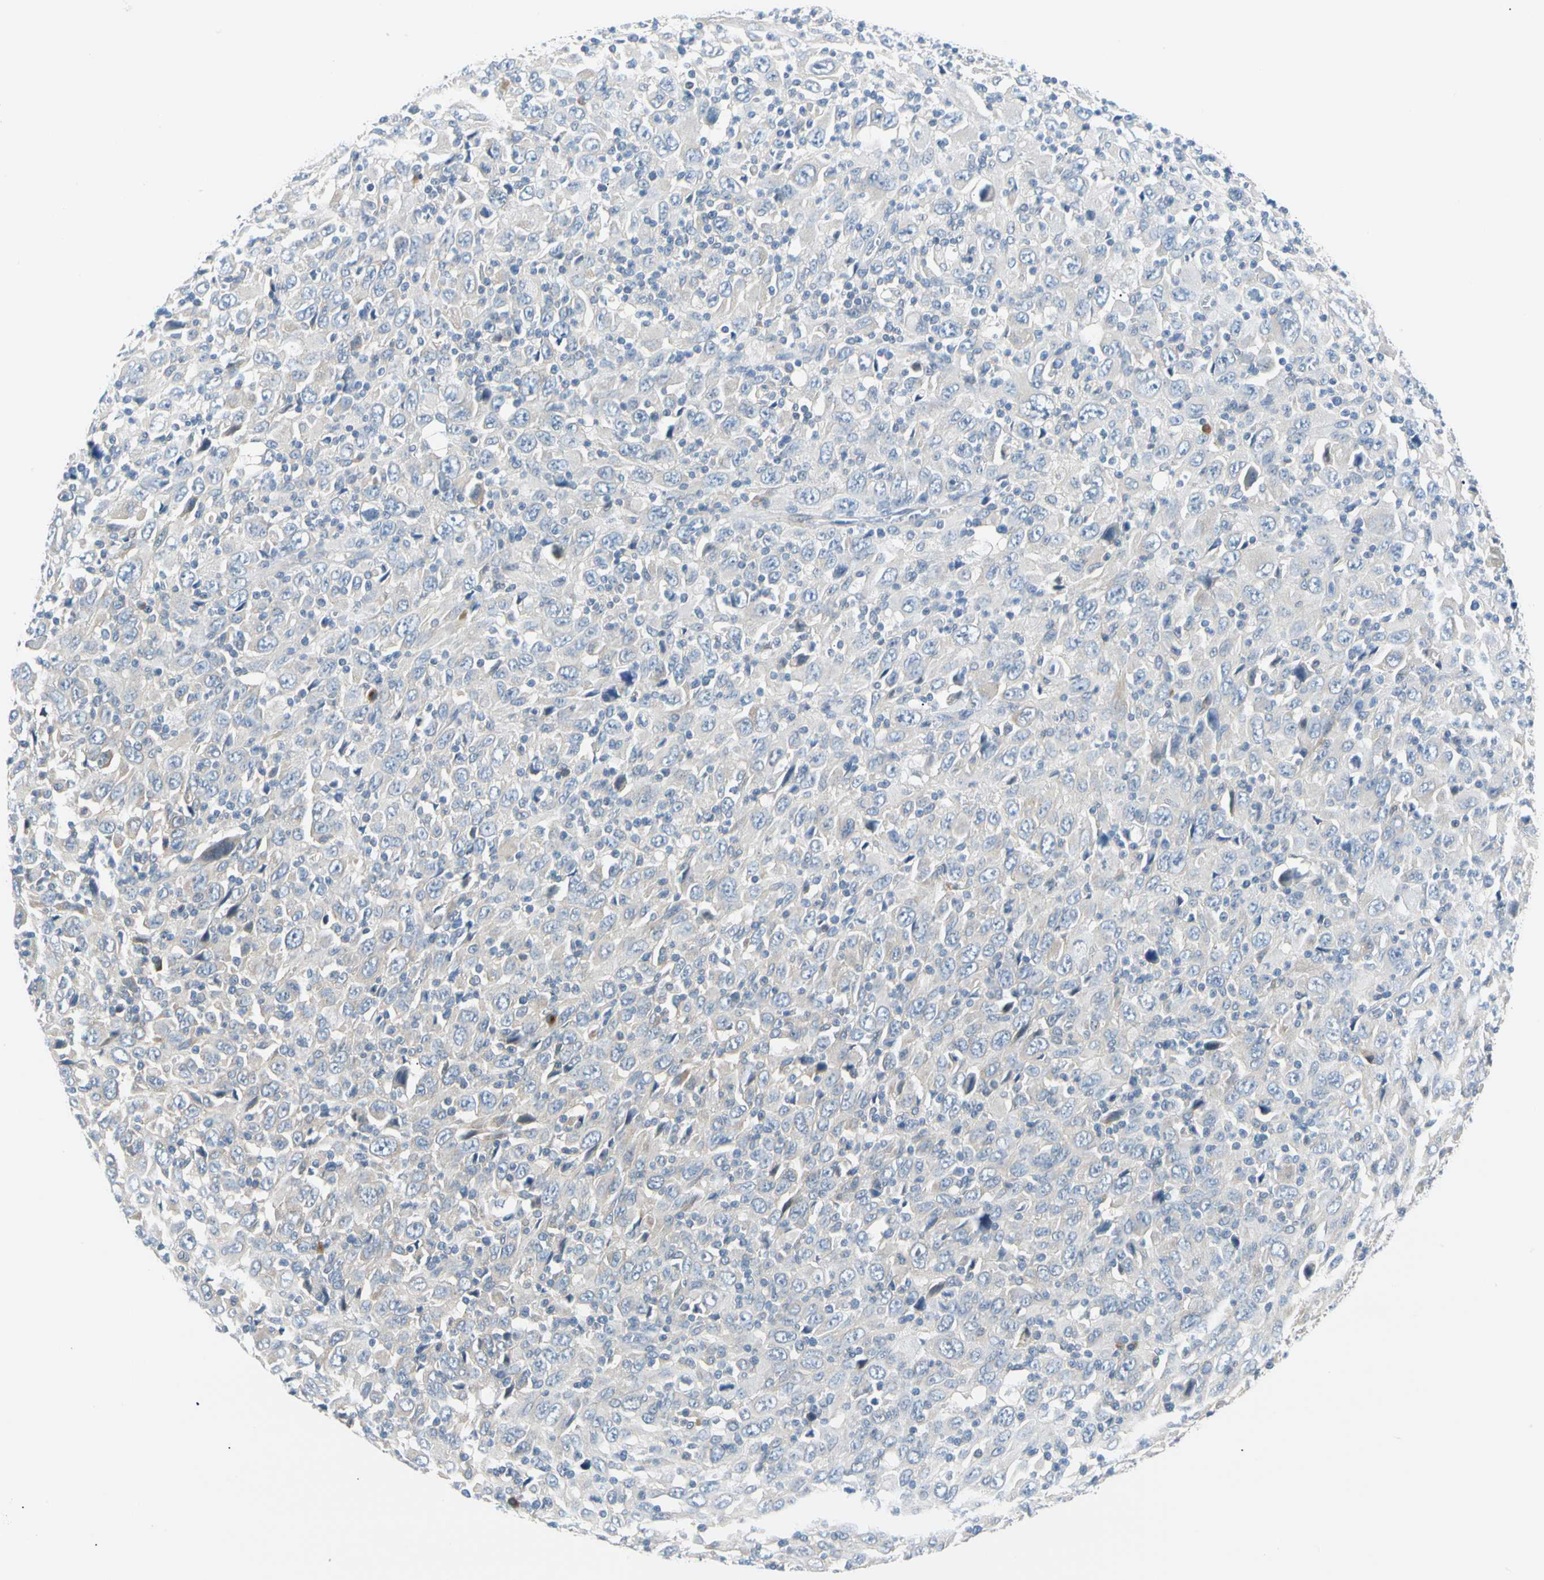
{"staining": {"intensity": "negative", "quantity": "none", "location": "none"}, "tissue": "melanoma", "cell_type": "Tumor cells", "image_type": "cancer", "snomed": [{"axis": "morphology", "description": "Malignant melanoma, Metastatic site"}, {"axis": "topography", "description": "Skin"}], "caption": "This is an IHC photomicrograph of human malignant melanoma (metastatic site). There is no positivity in tumor cells.", "gene": "SEC23B", "patient": {"sex": "female", "age": 56}}